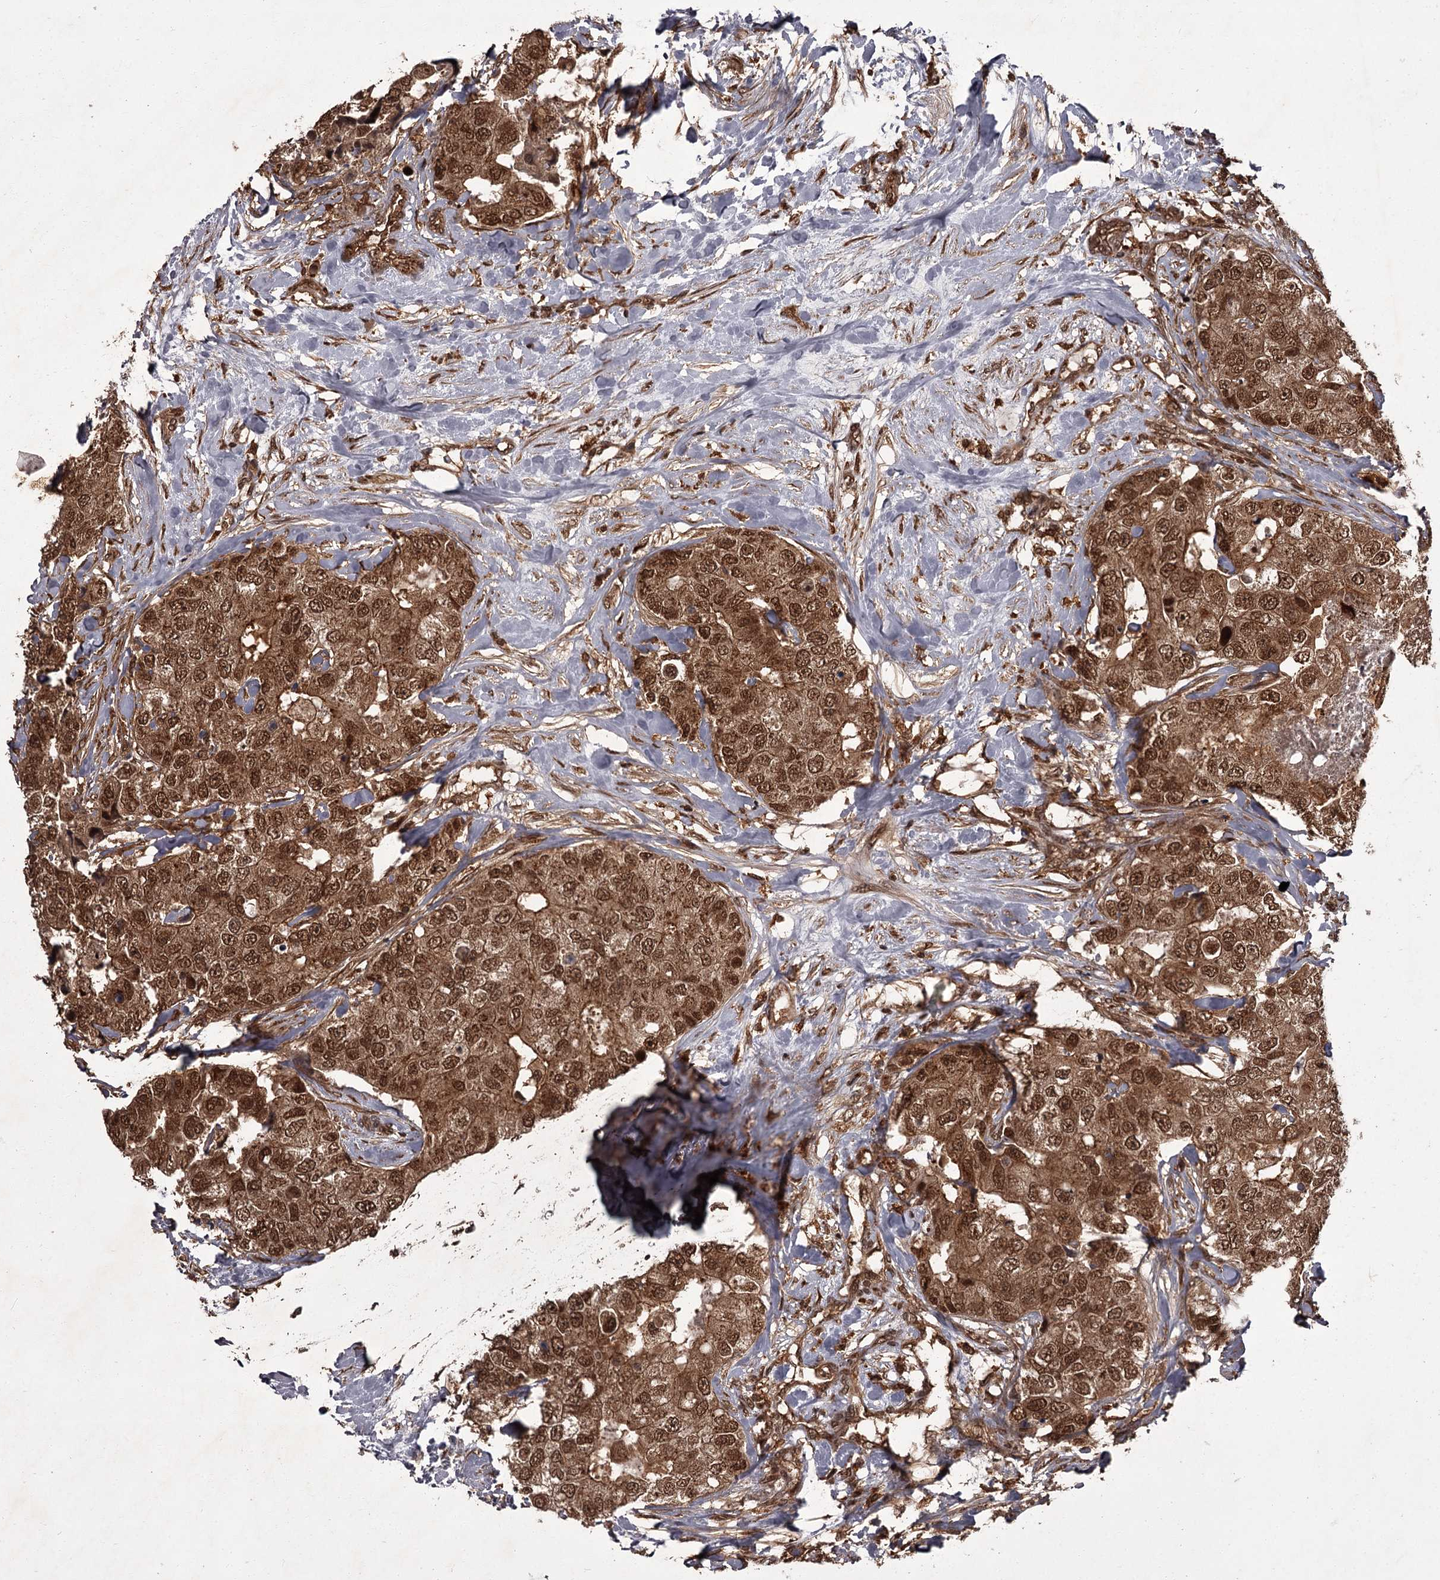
{"staining": {"intensity": "strong", "quantity": ">75%", "location": "cytoplasmic/membranous,nuclear"}, "tissue": "breast cancer", "cell_type": "Tumor cells", "image_type": "cancer", "snomed": [{"axis": "morphology", "description": "Duct carcinoma"}, {"axis": "topography", "description": "Breast"}], "caption": "DAB (3,3'-diaminobenzidine) immunohistochemical staining of human breast infiltrating ductal carcinoma shows strong cytoplasmic/membranous and nuclear protein expression in about >75% of tumor cells.", "gene": "TBC1D23", "patient": {"sex": "female", "age": 62}}